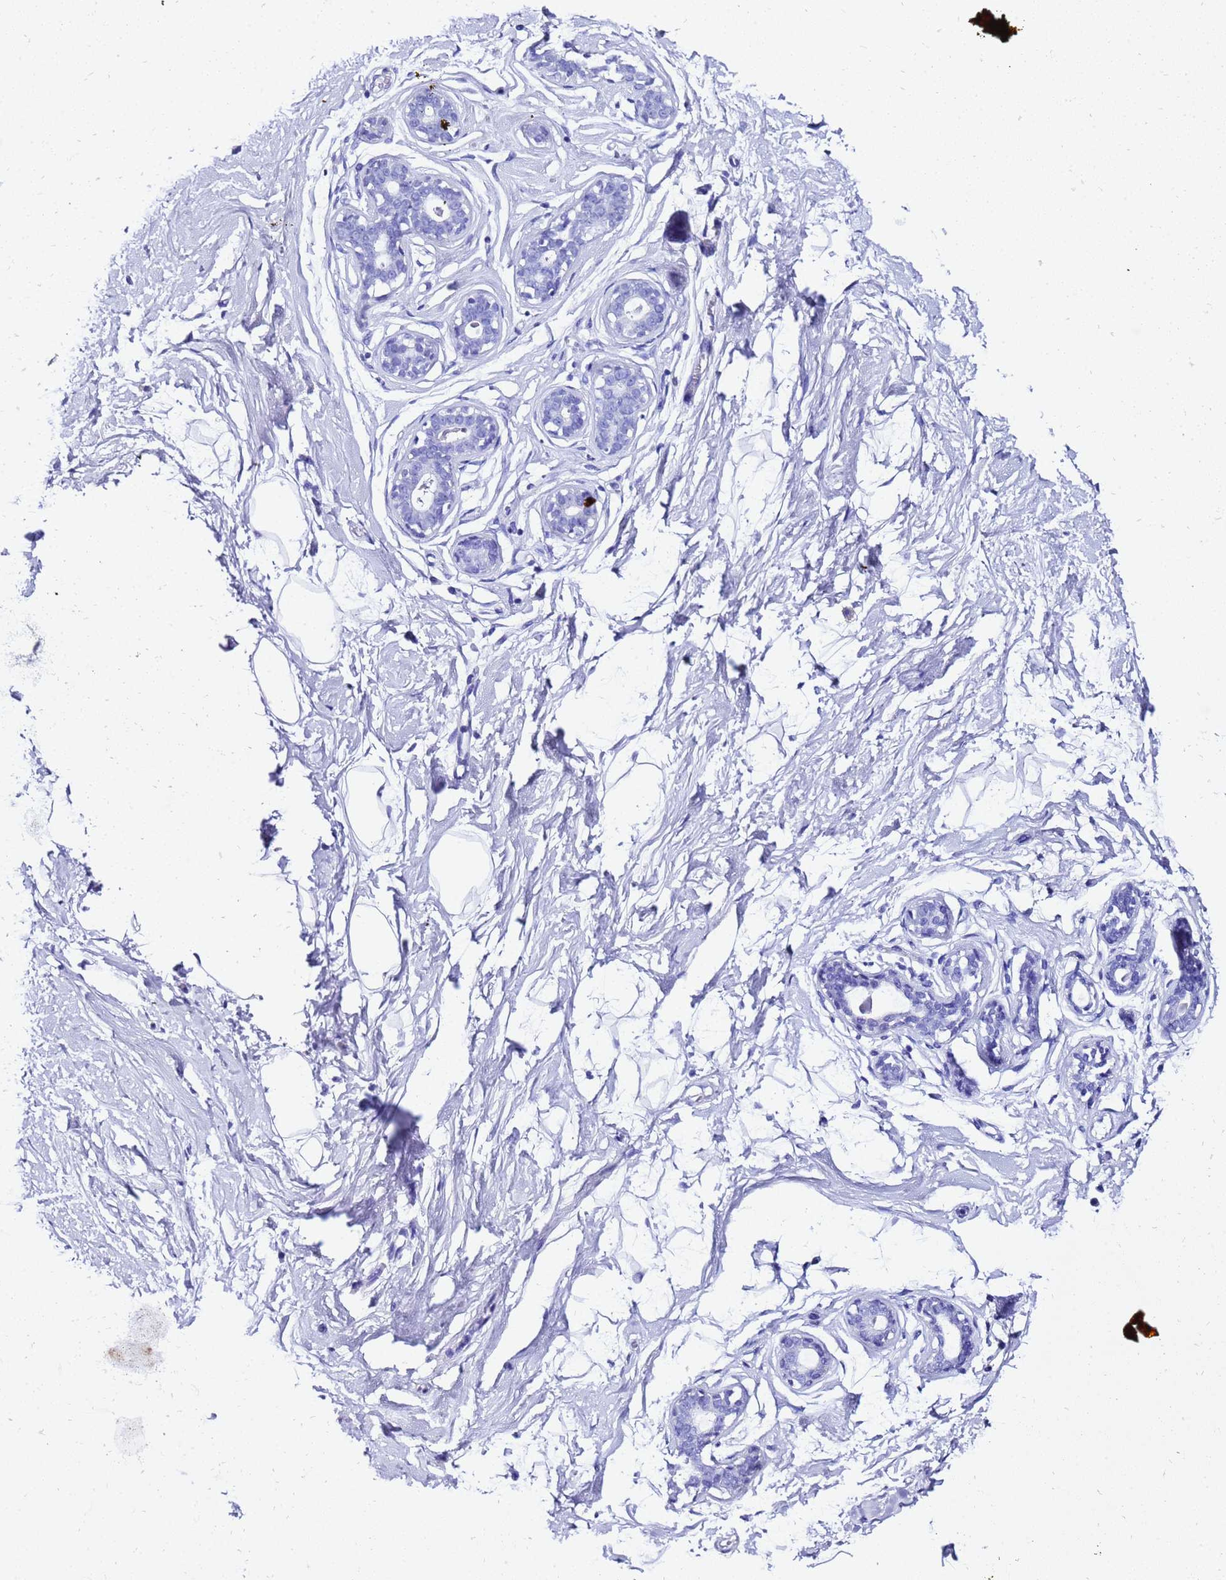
{"staining": {"intensity": "negative", "quantity": "none", "location": "none"}, "tissue": "breast", "cell_type": "Adipocytes", "image_type": "normal", "snomed": [{"axis": "morphology", "description": "Normal tissue, NOS"}, {"axis": "morphology", "description": "Adenoma, NOS"}, {"axis": "topography", "description": "Breast"}], "caption": "This histopathology image is of benign breast stained with IHC to label a protein in brown with the nuclei are counter-stained blue. There is no positivity in adipocytes.", "gene": "LIPF", "patient": {"sex": "female", "age": 23}}